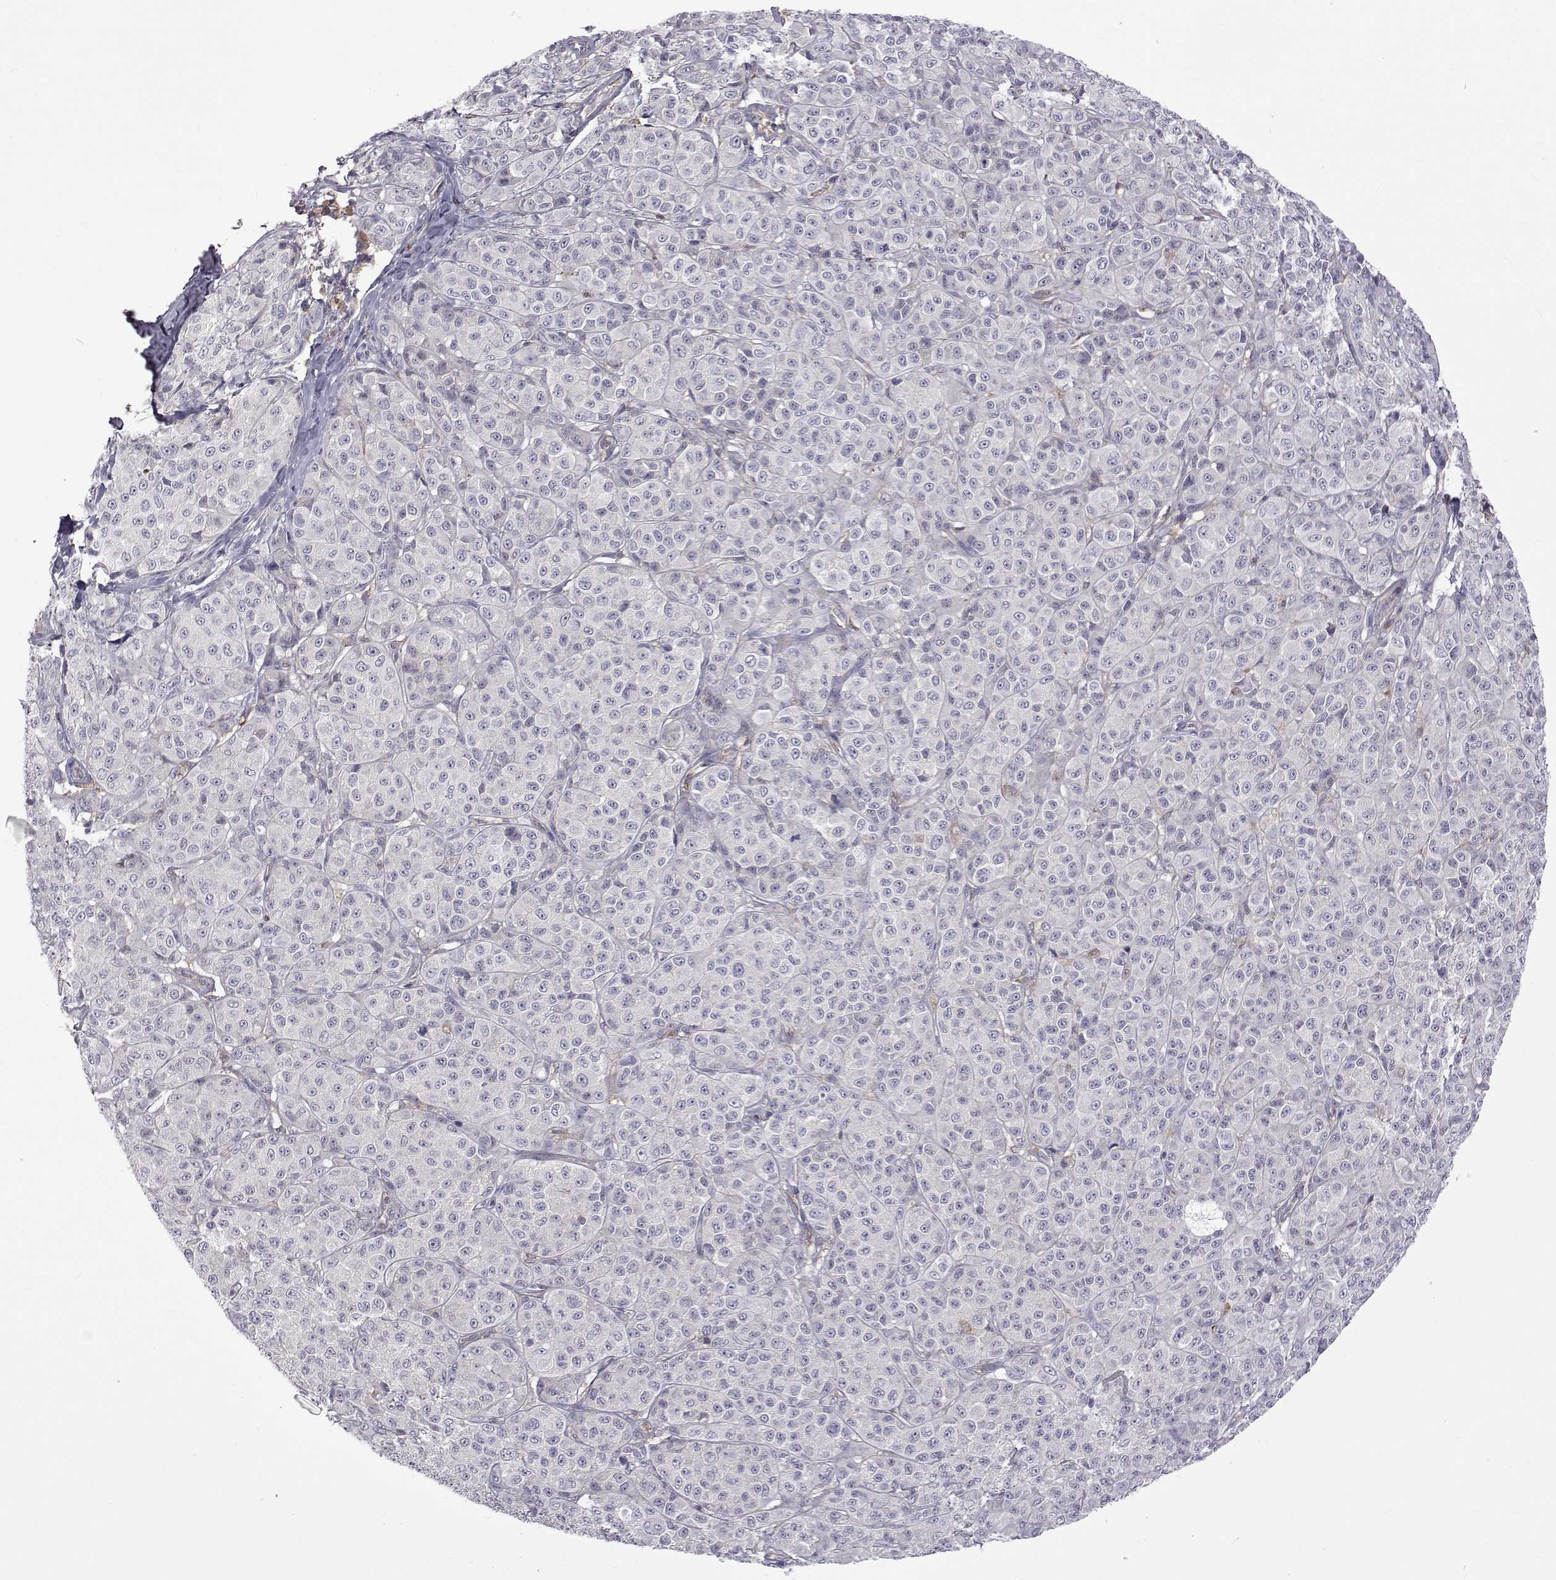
{"staining": {"intensity": "negative", "quantity": "none", "location": "none"}, "tissue": "melanoma", "cell_type": "Tumor cells", "image_type": "cancer", "snomed": [{"axis": "morphology", "description": "Malignant melanoma, NOS"}, {"axis": "topography", "description": "Skin"}], "caption": "Melanoma was stained to show a protein in brown. There is no significant expression in tumor cells. (DAB IHC, high magnification).", "gene": "TCF15", "patient": {"sex": "male", "age": 89}}